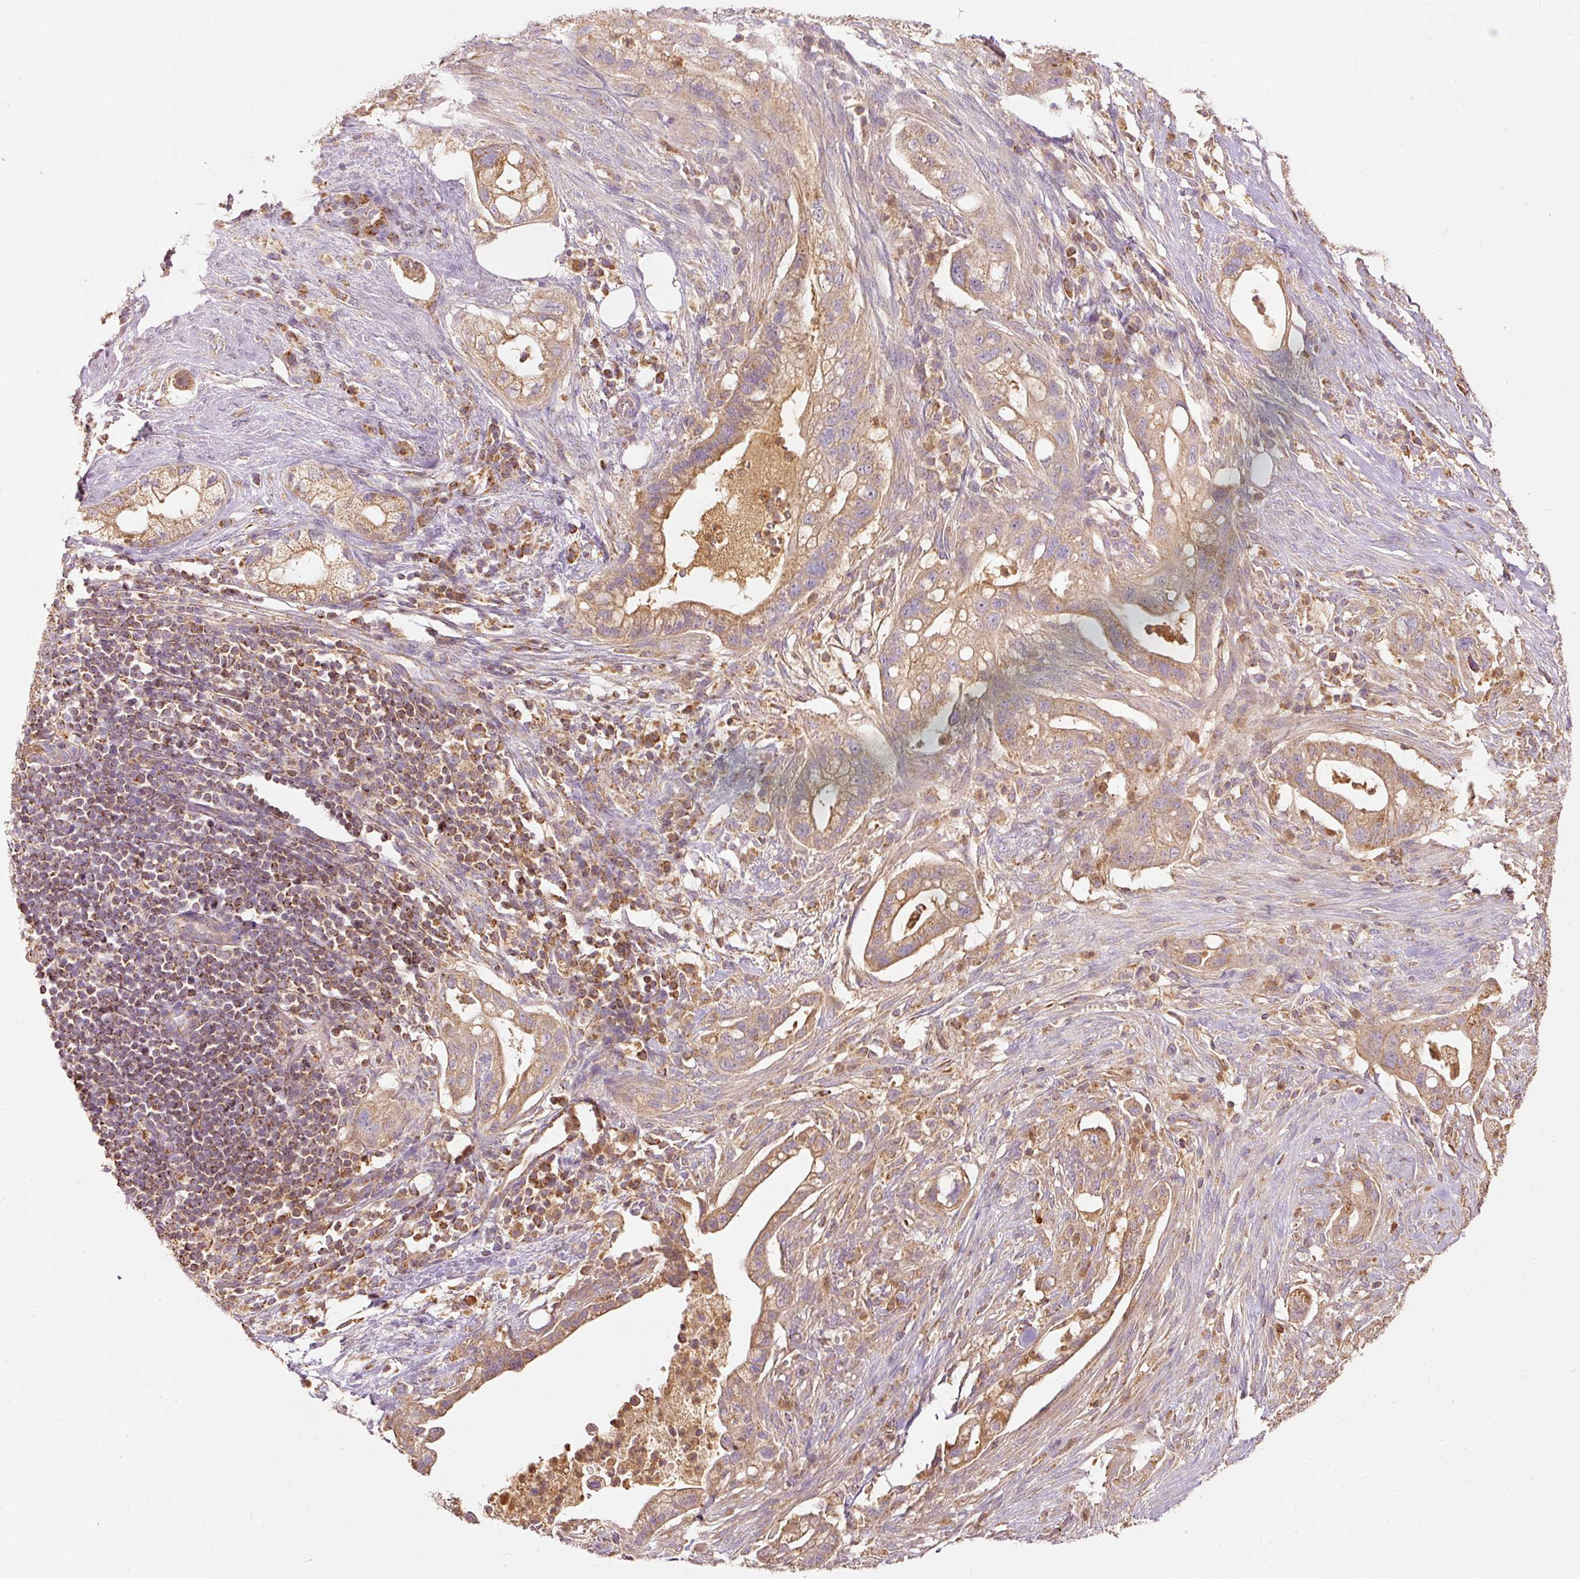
{"staining": {"intensity": "moderate", "quantity": ">75%", "location": "cytoplasmic/membranous"}, "tissue": "pancreatic cancer", "cell_type": "Tumor cells", "image_type": "cancer", "snomed": [{"axis": "morphology", "description": "Adenocarcinoma, NOS"}, {"axis": "topography", "description": "Pancreas"}], "caption": "About >75% of tumor cells in human pancreatic cancer (adenocarcinoma) exhibit moderate cytoplasmic/membranous protein positivity as visualized by brown immunohistochemical staining.", "gene": "PSENEN", "patient": {"sex": "male", "age": 44}}